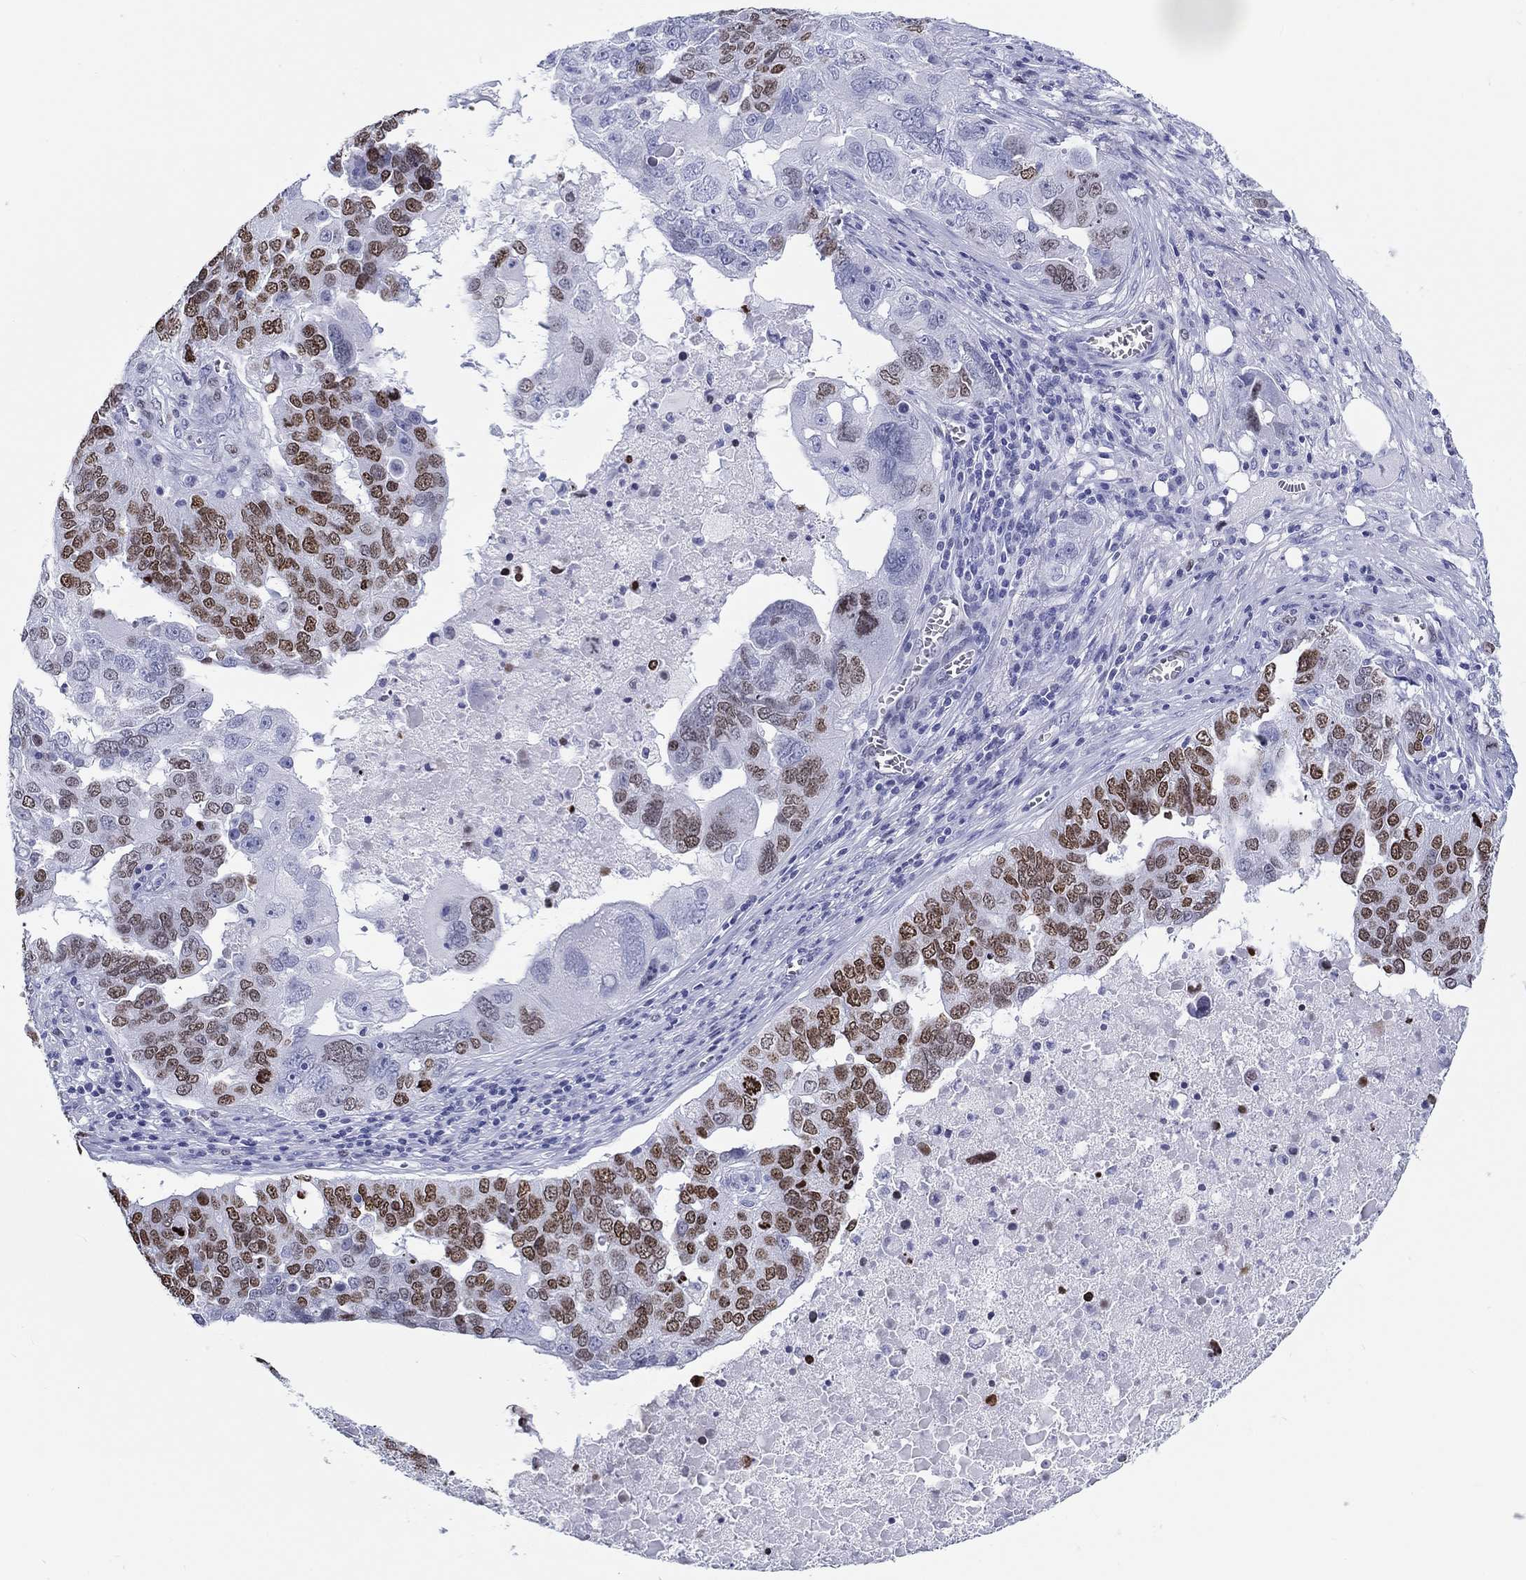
{"staining": {"intensity": "moderate", "quantity": "25%-75%", "location": "nuclear"}, "tissue": "ovarian cancer", "cell_type": "Tumor cells", "image_type": "cancer", "snomed": [{"axis": "morphology", "description": "Carcinoma, endometroid"}, {"axis": "topography", "description": "Soft tissue"}, {"axis": "topography", "description": "Ovary"}], "caption": "This image exhibits immunohistochemistry (IHC) staining of human ovarian cancer (endometroid carcinoma), with medium moderate nuclear expression in about 25%-75% of tumor cells.", "gene": "H1-1", "patient": {"sex": "female", "age": 52}}